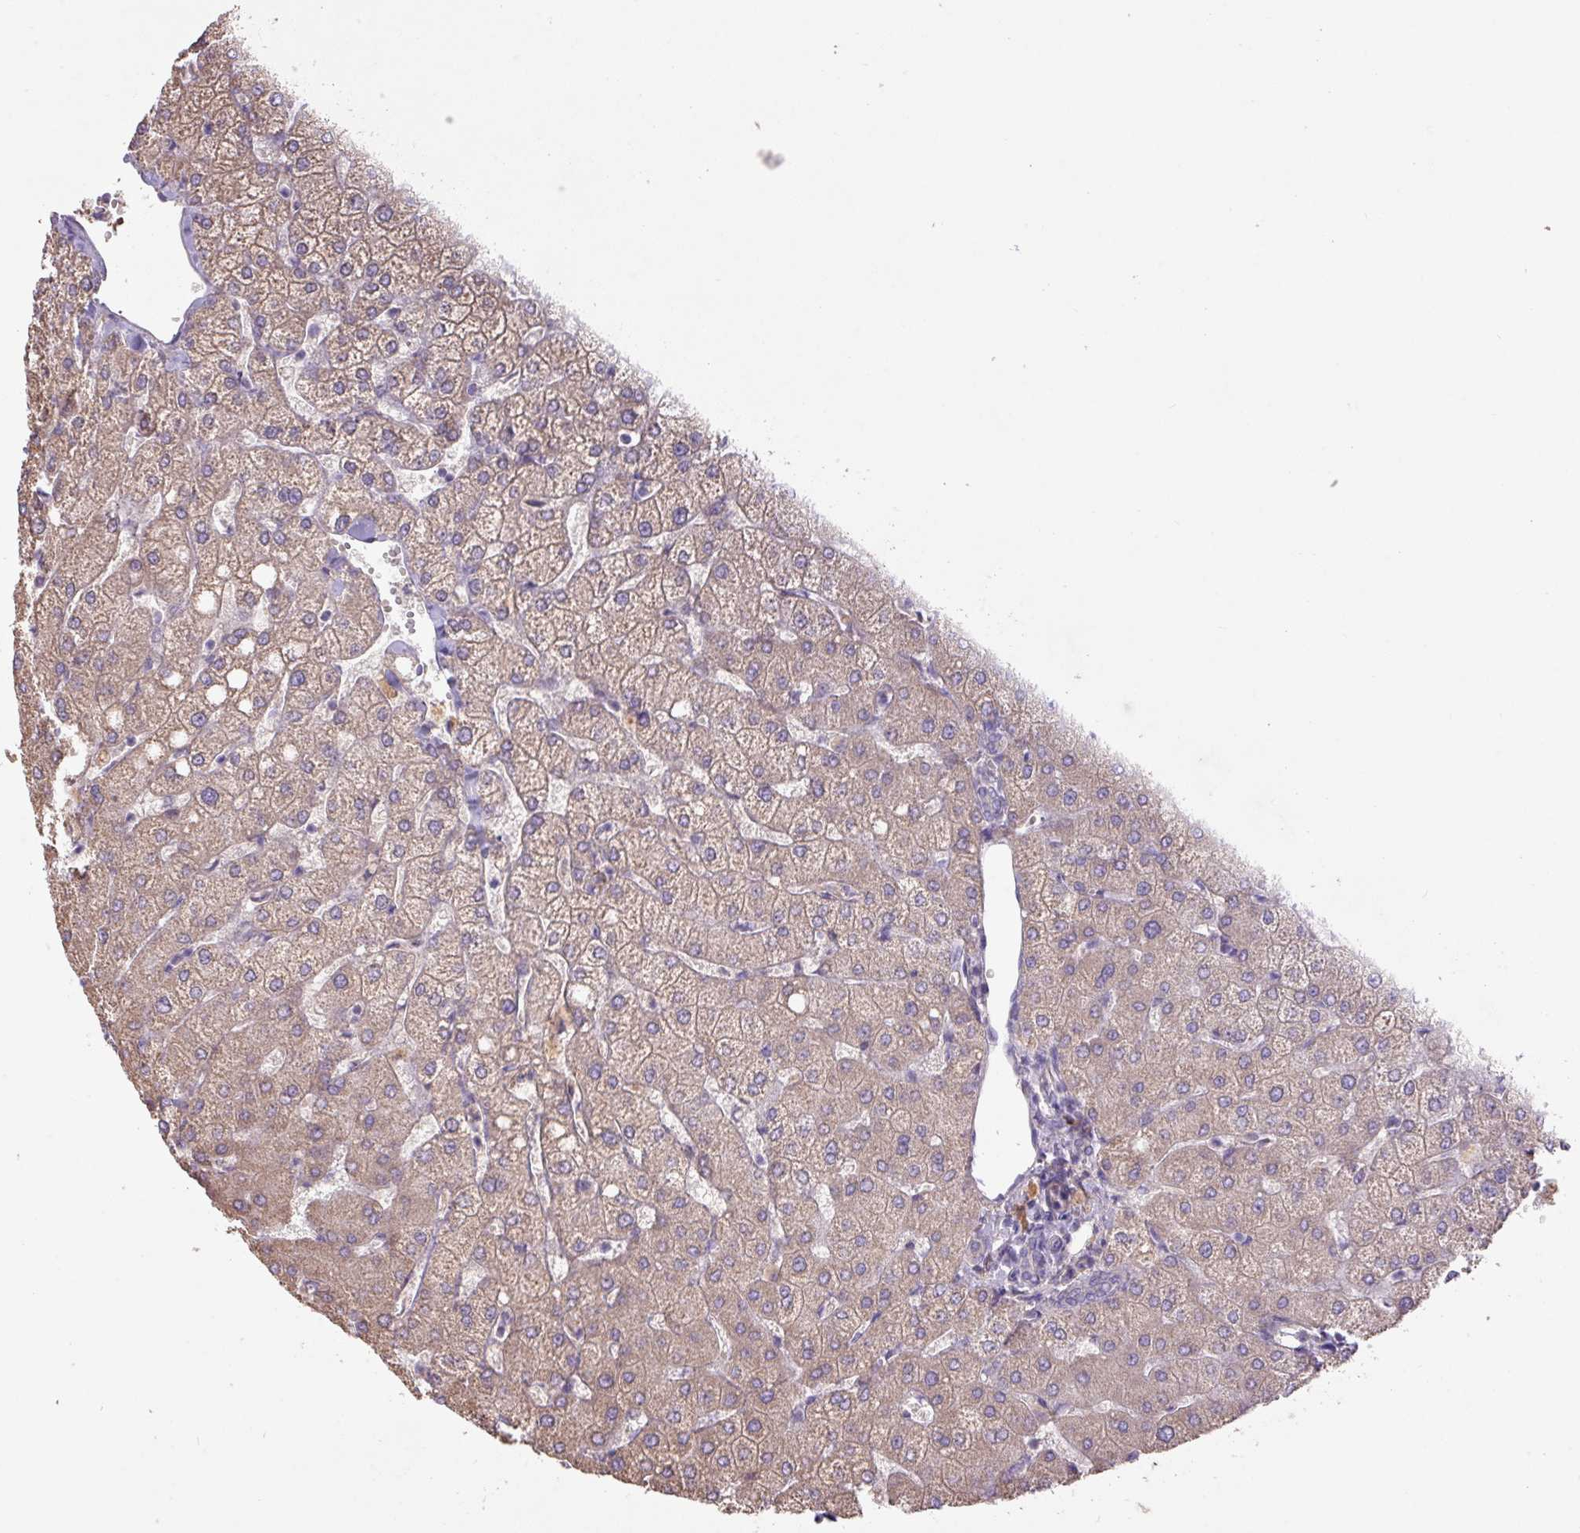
{"staining": {"intensity": "negative", "quantity": "none", "location": "none"}, "tissue": "liver", "cell_type": "Cholangiocytes", "image_type": "normal", "snomed": [{"axis": "morphology", "description": "Normal tissue, NOS"}, {"axis": "topography", "description": "Liver"}], "caption": "A high-resolution micrograph shows immunohistochemistry staining of unremarkable liver, which demonstrates no significant expression in cholangiocytes.", "gene": "PRADC1", "patient": {"sex": "female", "age": 54}}